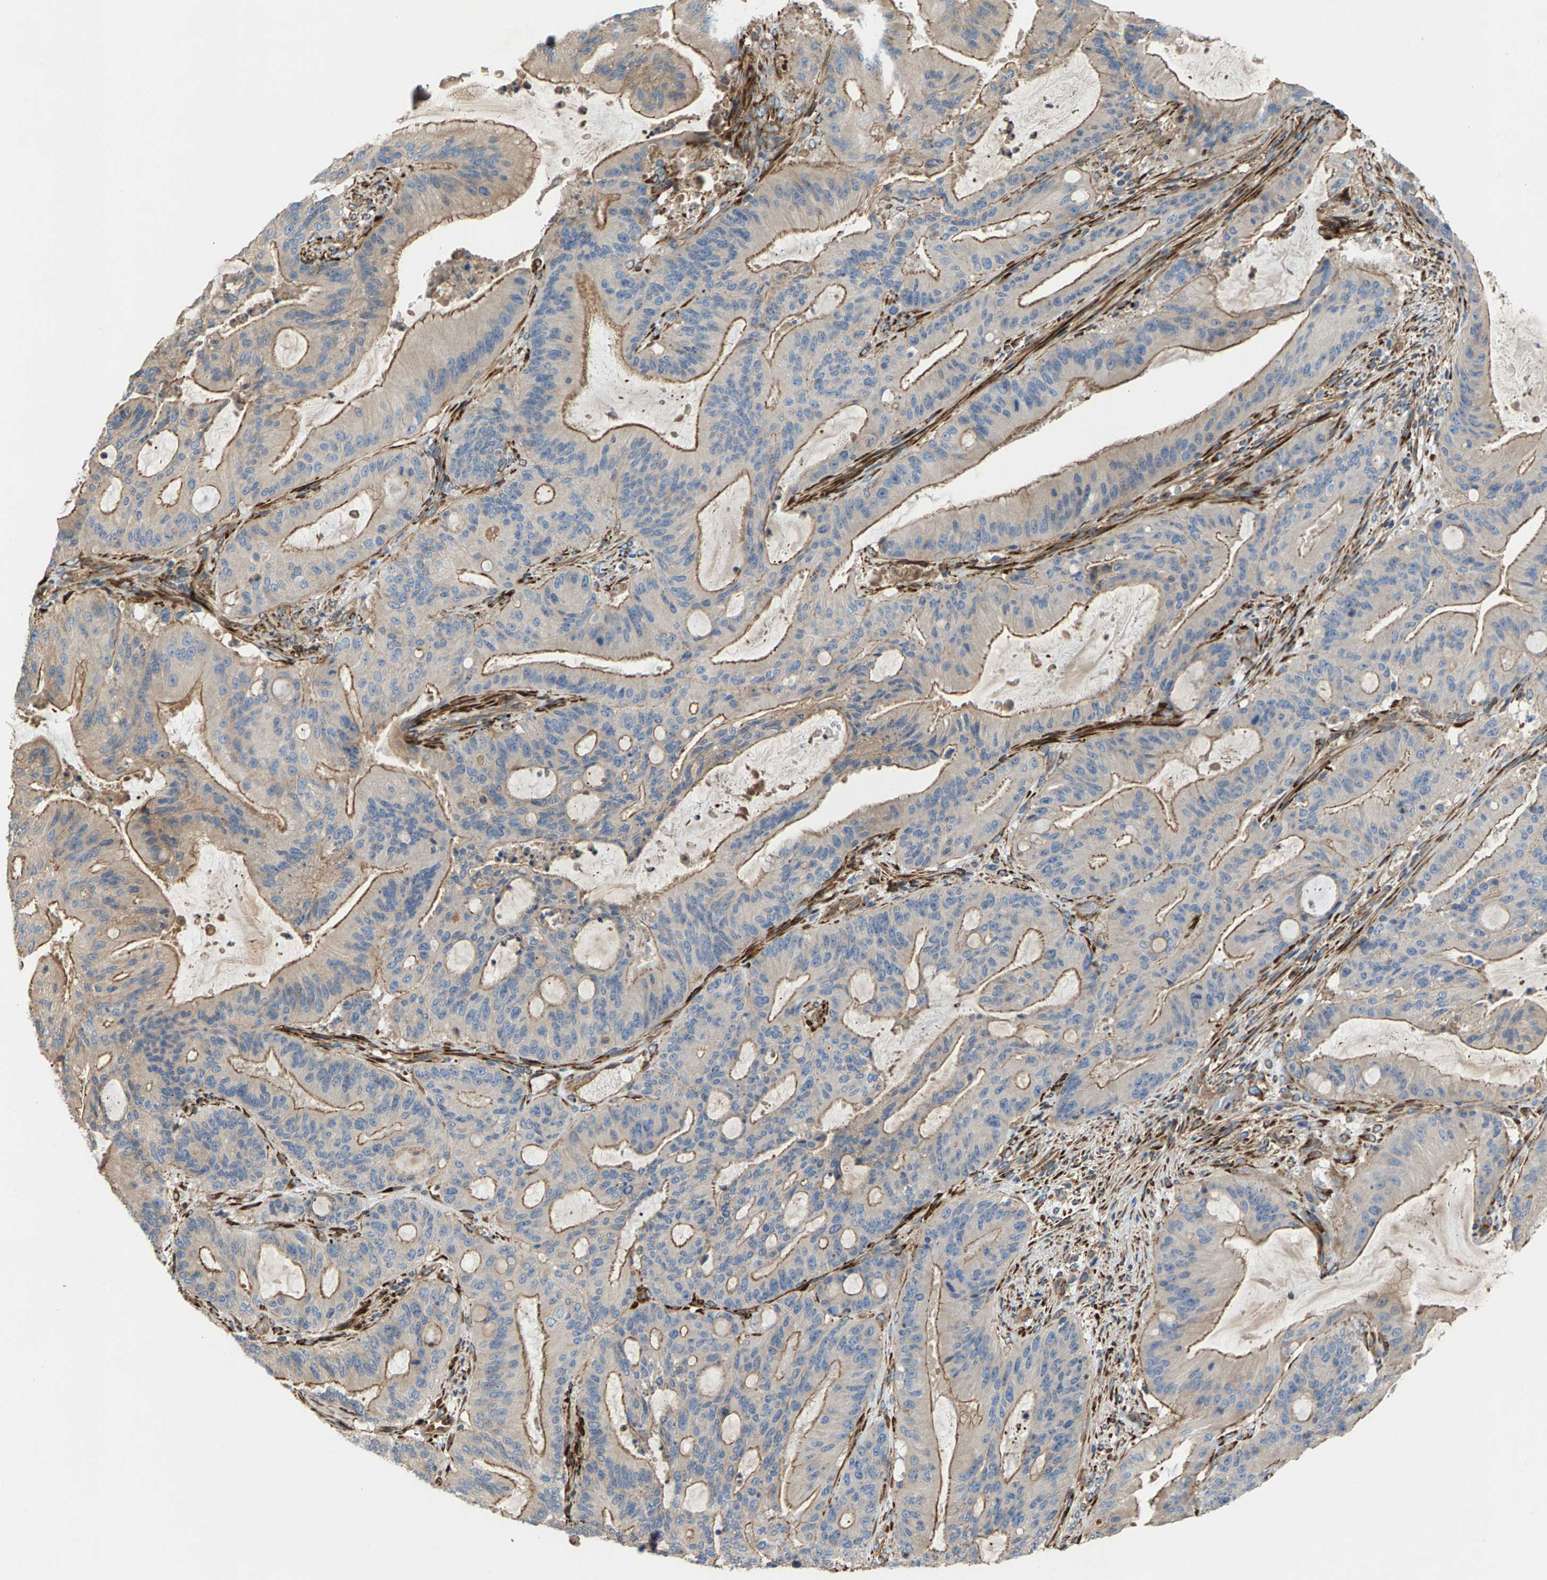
{"staining": {"intensity": "moderate", "quantity": "25%-75%", "location": "cytoplasmic/membranous"}, "tissue": "liver cancer", "cell_type": "Tumor cells", "image_type": "cancer", "snomed": [{"axis": "morphology", "description": "Normal tissue, NOS"}, {"axis": "morphology", "description": "Cholangiocarcinoma"}, {"axis": "topography", "description": "Liver"}, {"axis": "topography", "description": "Peripheral nerve tissue"}], "caption": "Protein positivity by immunohistochemistry (IHC) shows moderate cytoplasmic/membranous positivity in approximately 25%-75% of tumor cells in cholangiocarcinoma (liver).", "gene": "PDCL", "patient": {"sex": "female", "age": 73}}